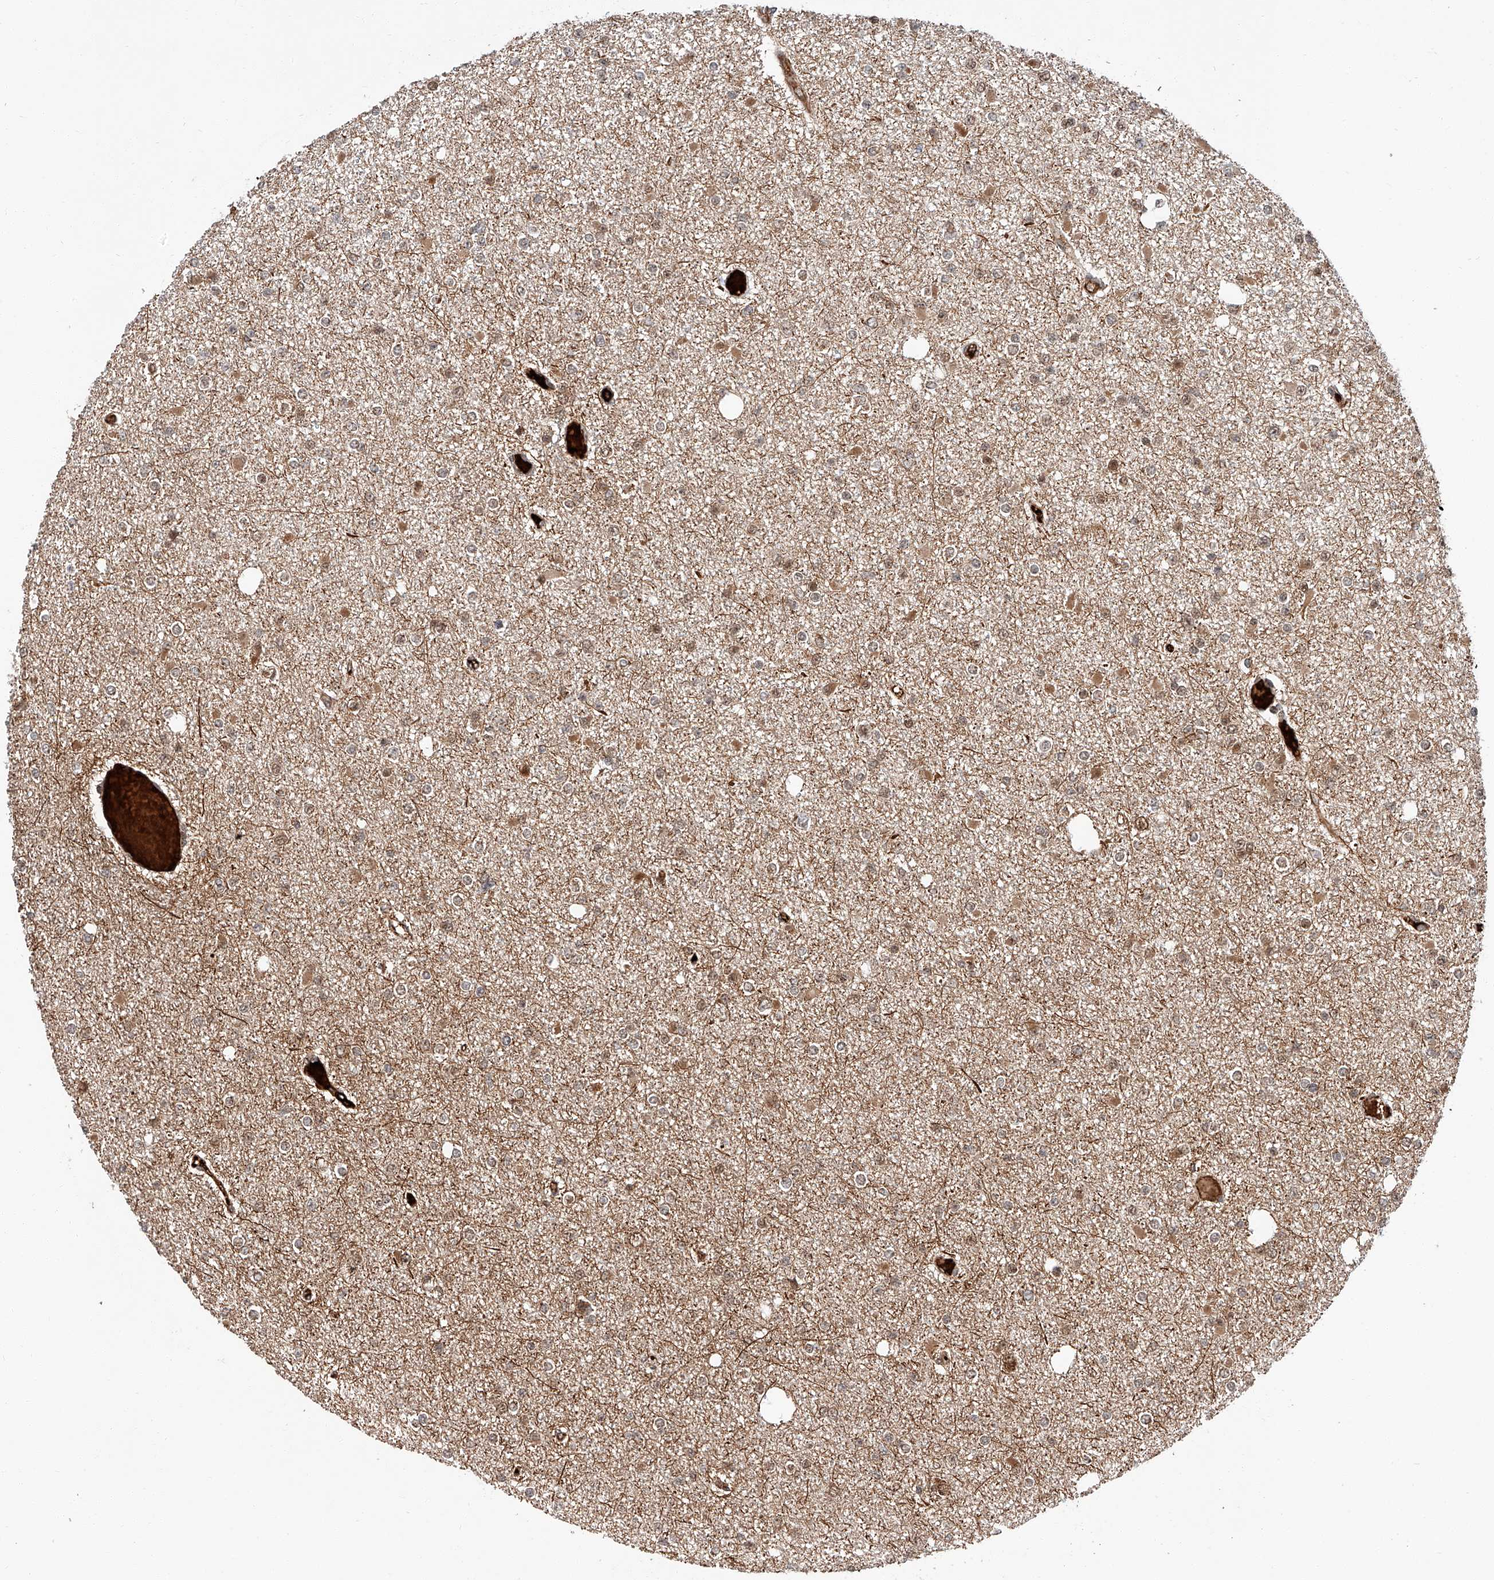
{"staining": {"intensity": "weak", "quantity": ">75%", "location": "cytoplasmic/membranous,nuclear"}, "tissue": "glioma", "cell_type": "Tumor cells", "image_type": "cancer", "snomed": [{"axis": "morphology", "description": "Glioma, malignant, Low grade"}, {"axis": "topography", "description": "Brain"}], "caption": "Protein analysis of low-grade glioma (malignant) tissue reveals weak cytoplasmic/membranous and nuclear expression in approximately >75% of tumor cells.", "gene": "THTPA", "patient": {"sex": "female", "age": 22}}